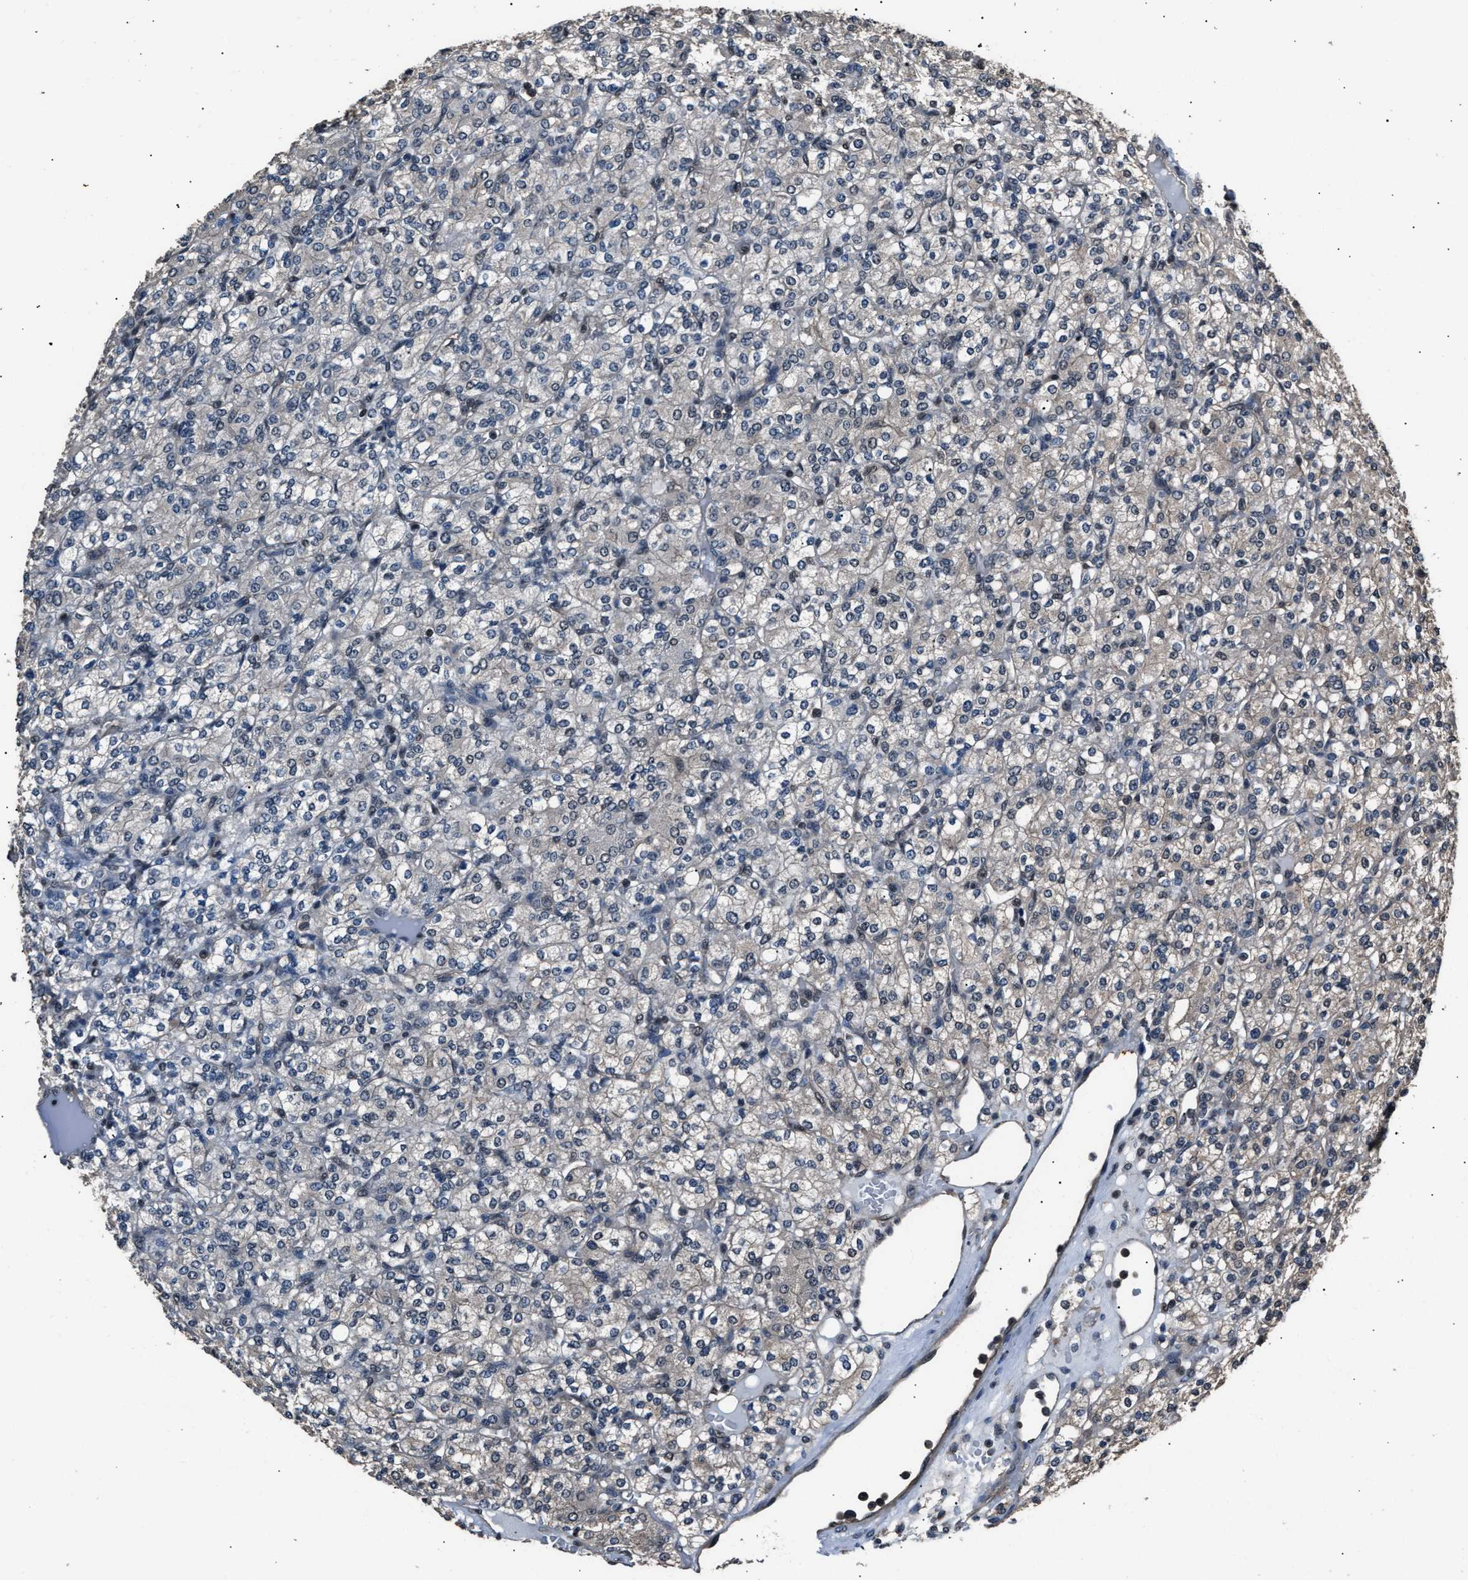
{"staining": {"intensity": "negative", "quantity": "none", "location": "none"}, "tissue": "renal cancer", "cell_type": "Tumor cells", "image_type": "cancer", "snomed": [{"axis": "morphology", "description": "Adenocarcinoma, NOS"}, {"axis": "topography", "description": "Kidney"}], "caption": "Human renal cancer stained for a protein using immunohistochemistry (IHC) displays no expression in tumor cells.", "gene": "DFFA", "patient": {"sex": "male", "age": 77}}